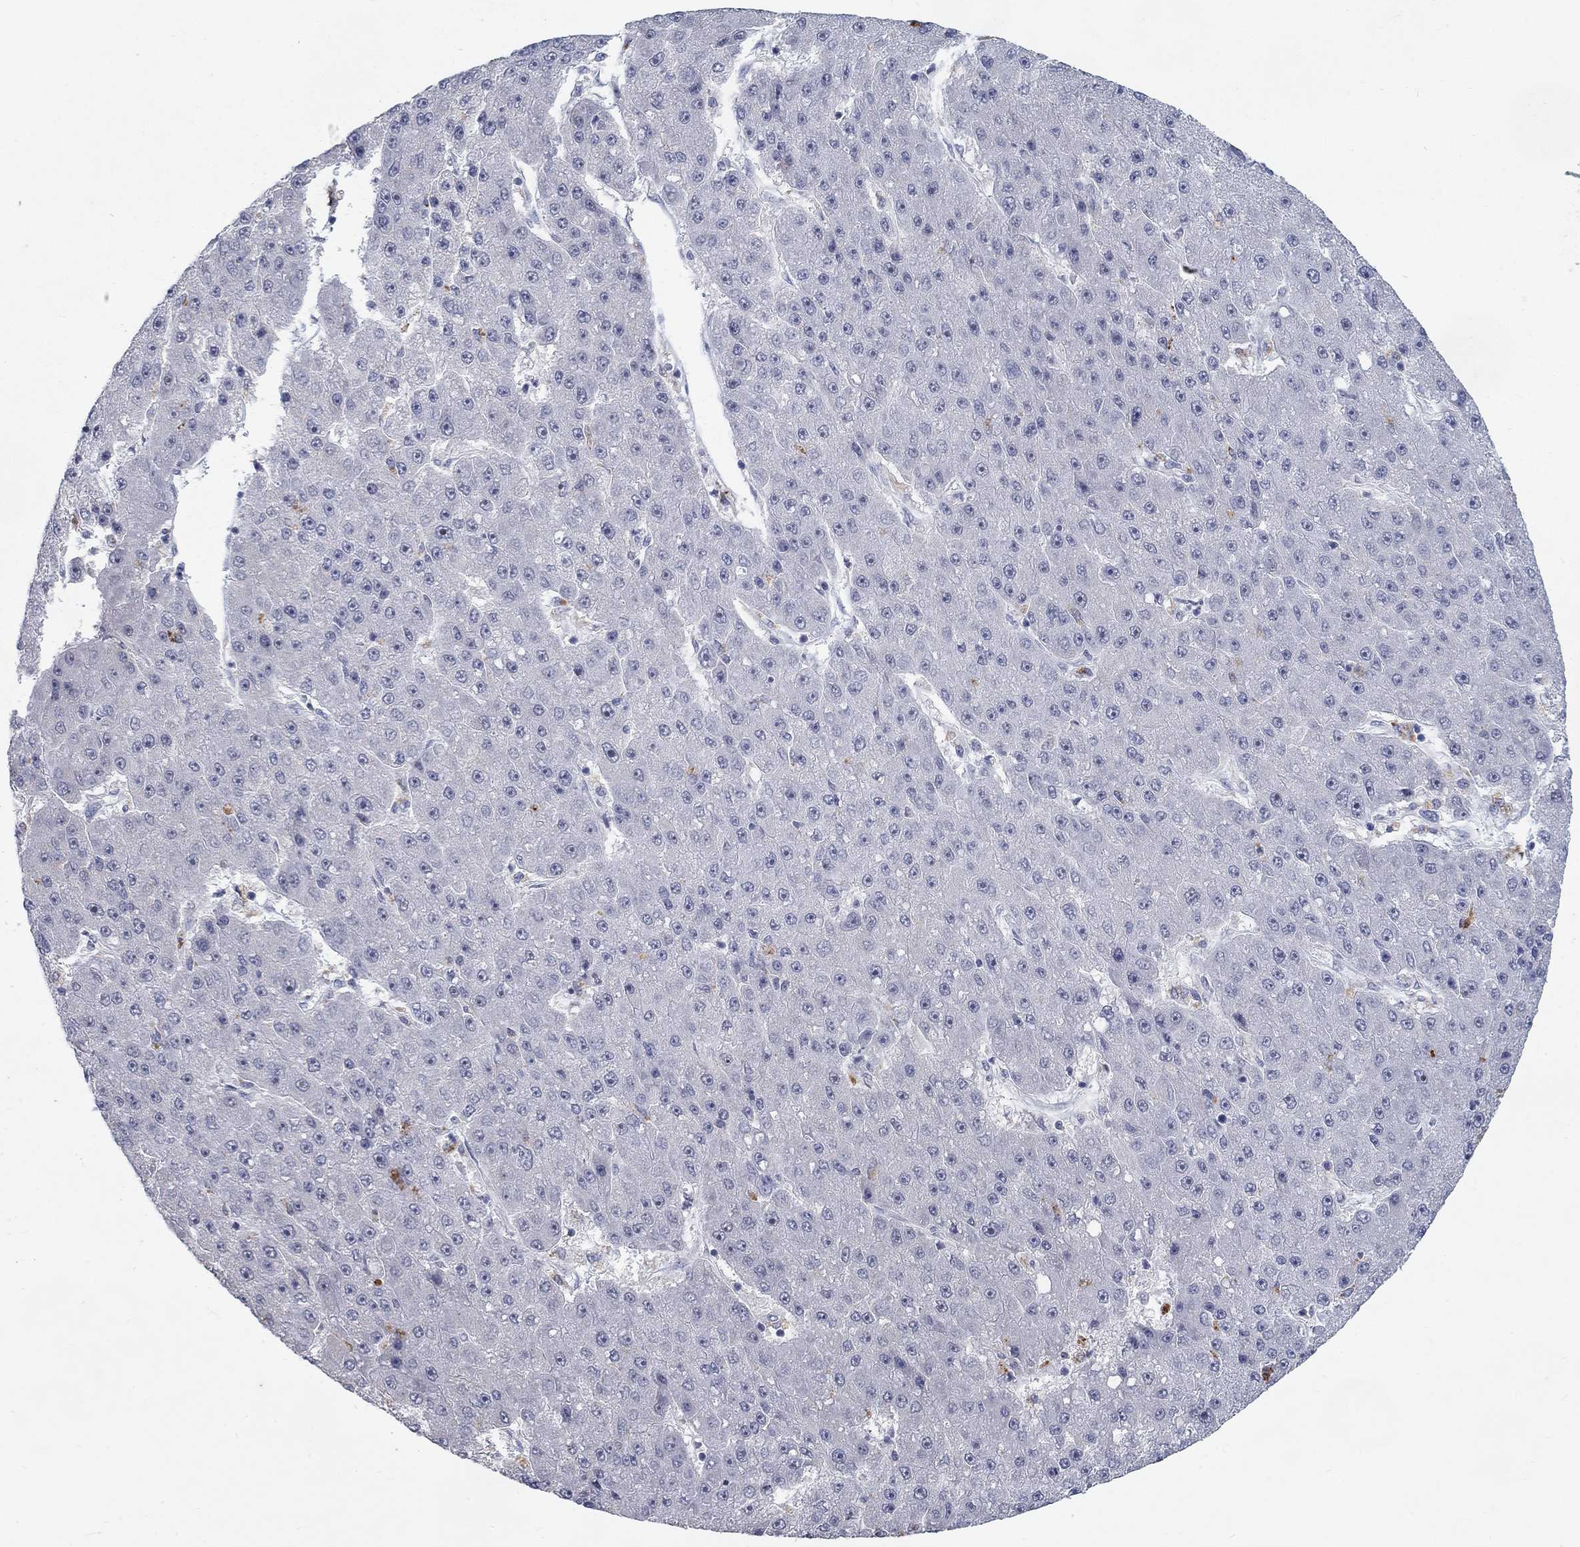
{"staining": {"intensity": "negative", "quantity": "none", "location": "none"}, "tissue": "liver cancer", "cell_type": "Tumor cells", "image_type": "cancer", "snomed": [{"axis": "morphology", "description": "Carcinoma, Hepatocellular, NOS"}, {"axis": "topography", "description": "Liver"}], "caption": "The histopathology image exhibits no significant expression in tumor cells of hepatocellular carcinoma (liver).", "gene": "MTSS2", "patient": {"sex": "male", "age": 67}}